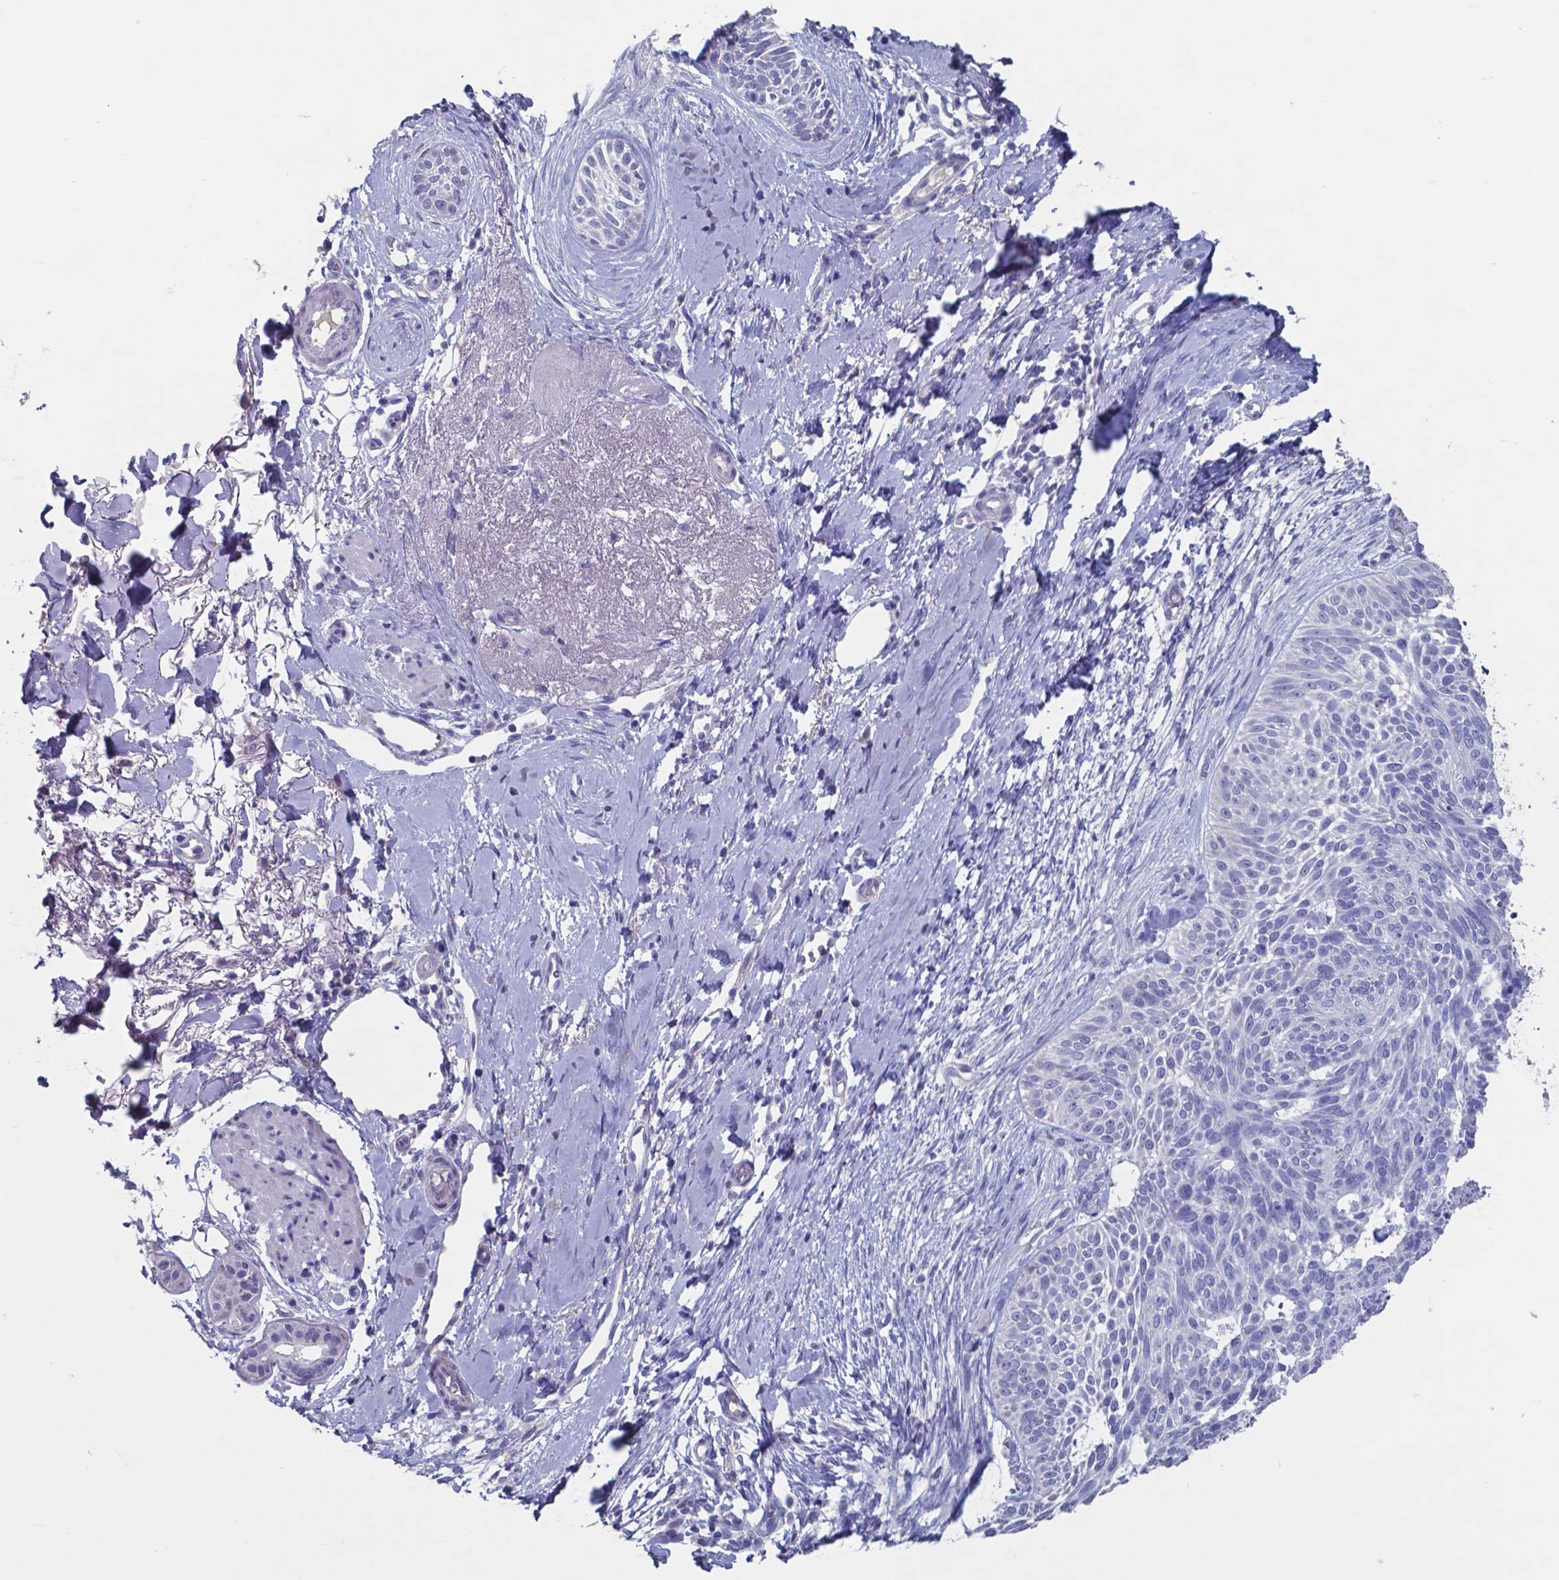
{"staining": {"intensity": "negative", "quantity": "none", "location": "none"}, "tissue": "skin cancer", "cell_type": "Tumor cells", "image_type": "cancer", "snomed": [{"axis": "morphology", "description": "Normal tissue, NOS"}, {"axis": "morphology", "description": "Basal cell carcinoma"}, {"axis": "topography", "description": "Skin"}], "caption": "Immunohistochemistry of human basal cell carcinoma (skin) shows no expression in tumor cells.", "gene": "TTR", "patient": {"sex": "male", "age": 84}}